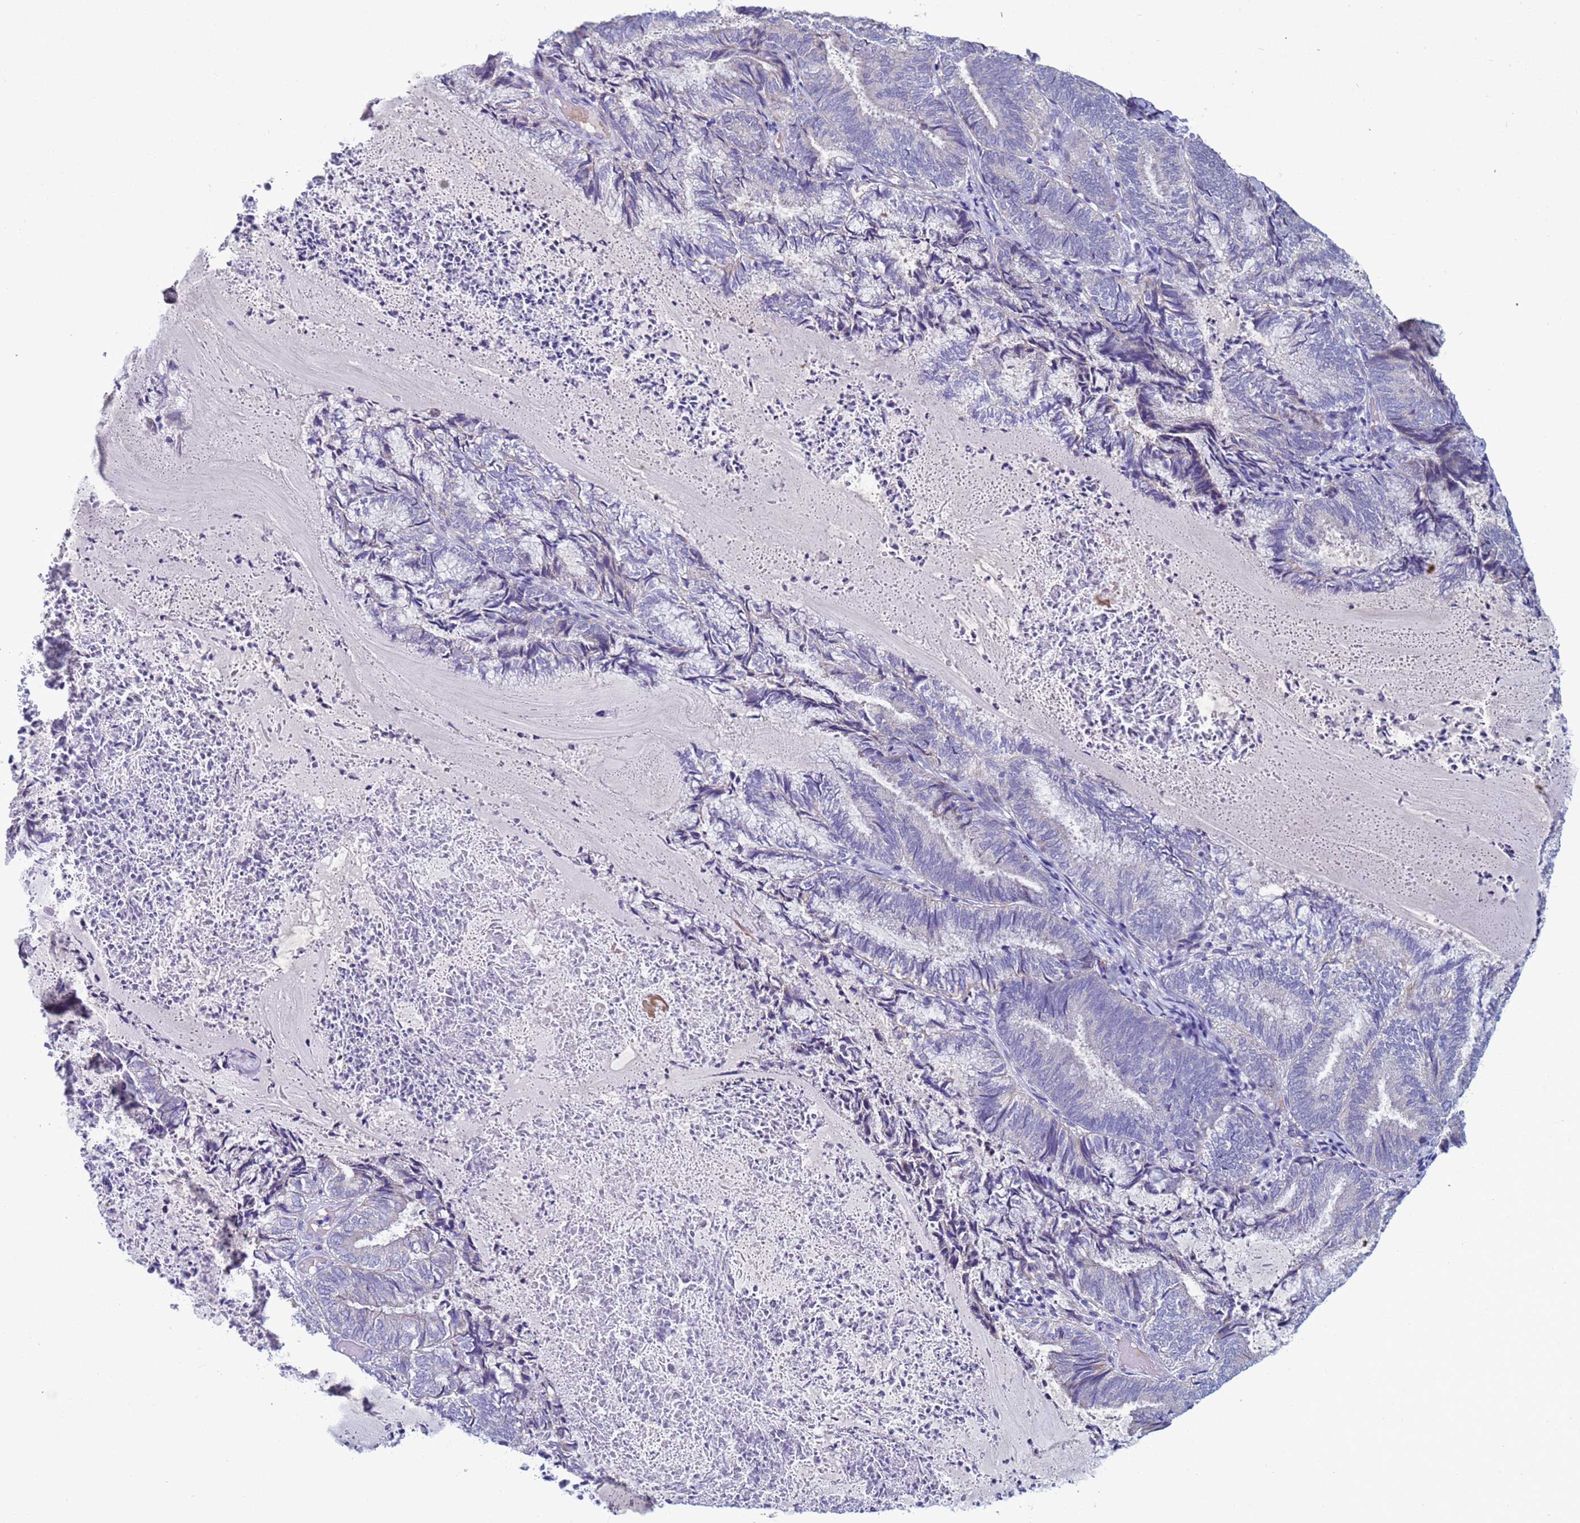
{"staining": {"intensity": "negative", "quantity": "none", "location": "none"}, "tissue": "endometrial cancer", "cell_type": "Tumor cells", "image_type": "cancer", "snomed": [{"axis": "morphology", "description": "Adenocarcinoma, NOS"}, {"axis": "topography", "description": "Endometrium"}], "caption": "The image displays no staining of tumor cells in endometrial cancer.", "gene": "ABHD17B", "patient": {"sex": "female", "age": 80}}